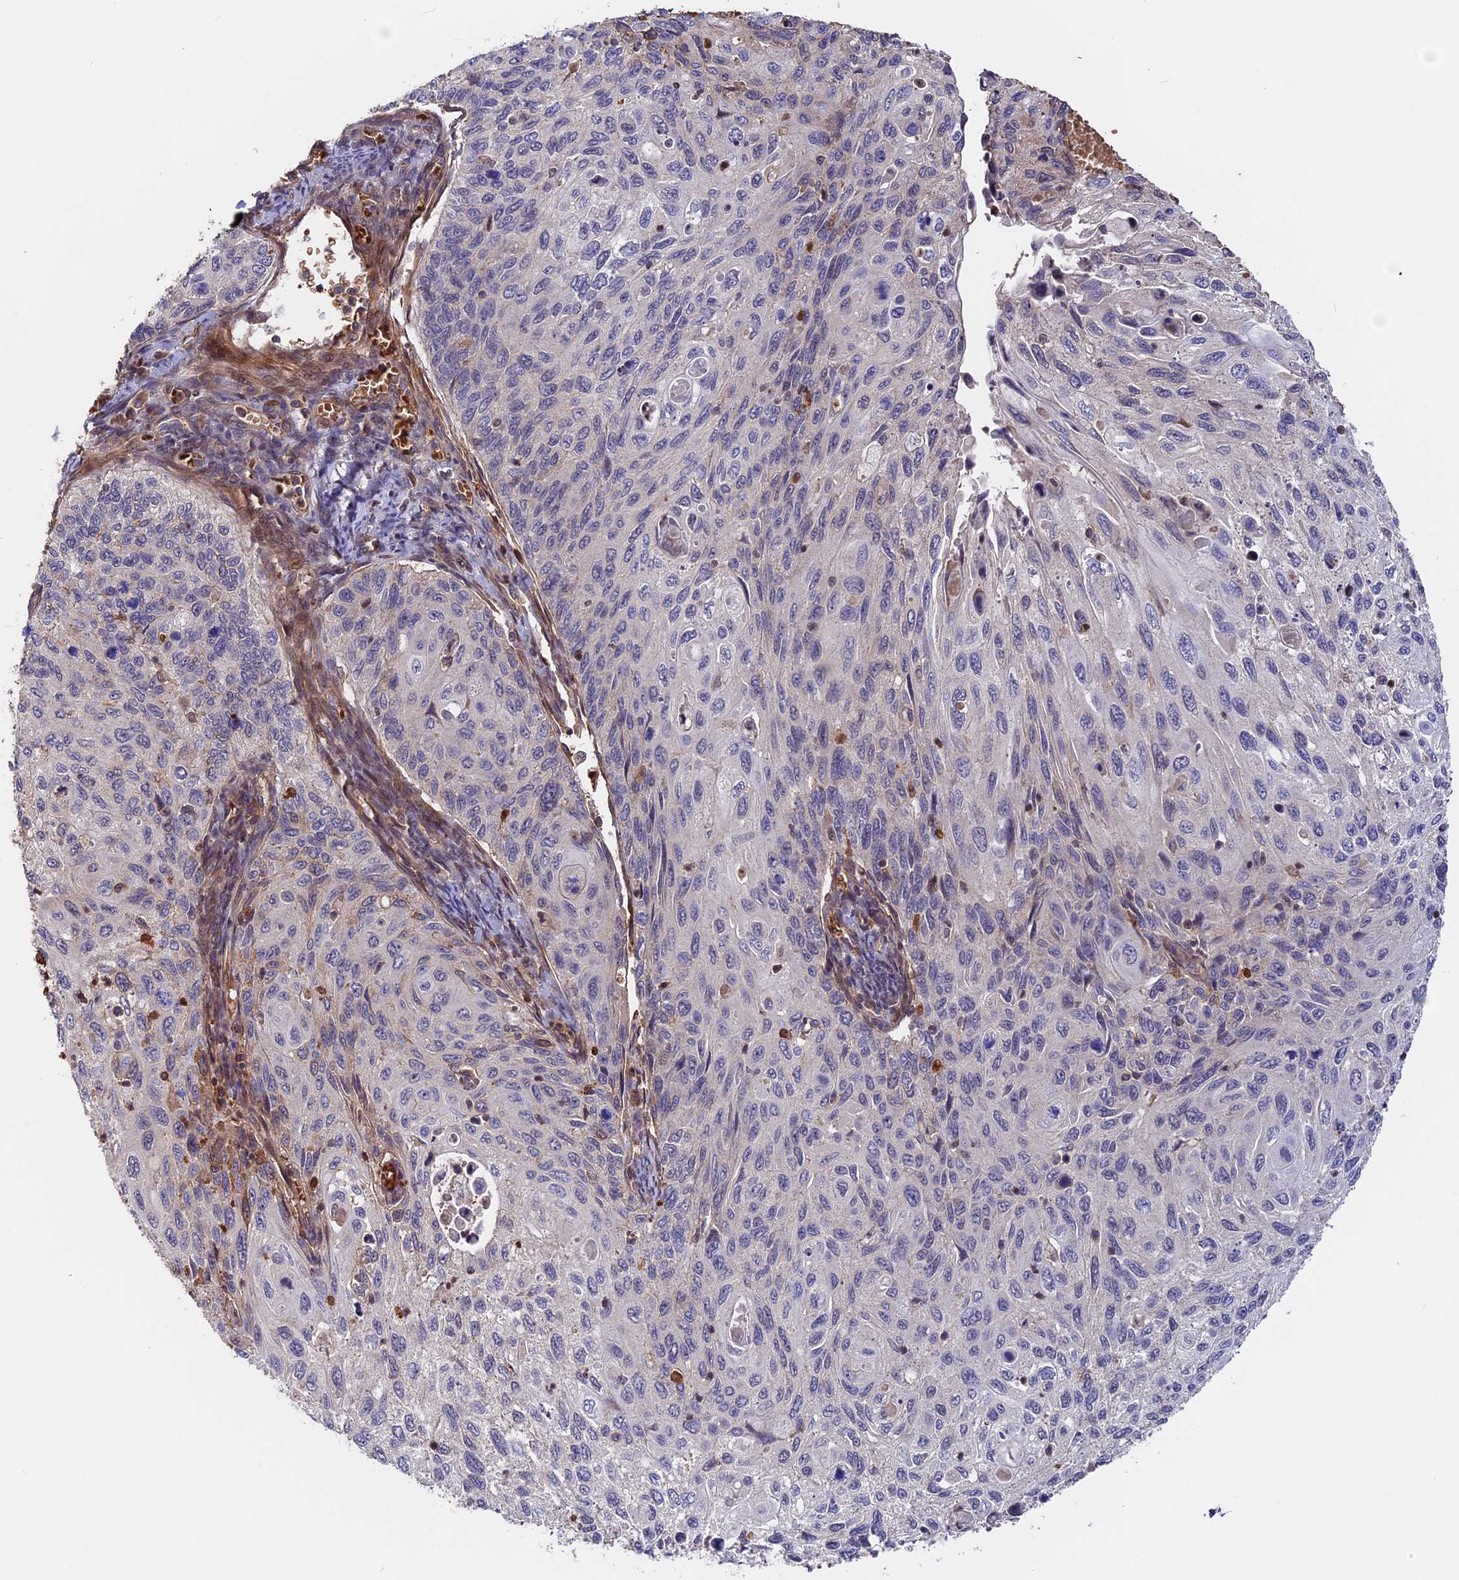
{"staining": {"intensity": "negative", "quantity": "none", "location": "none"}, "tissue": "cervical cancer", "cell_type": "Tumor cells", "image_type": "cancer", "snomed": [{"axis": "morphology", "description": "Squamous cell carcinoma, NOS"}, {"axis": "topography", "description": "Cervix"}], "caption": "Immunohistochemistry of human cervical squamous cell carcinoma displays no positivity in tumor cells.", "gene": "ZC3H10", "patient": {"sex": "female", "age": 70}}